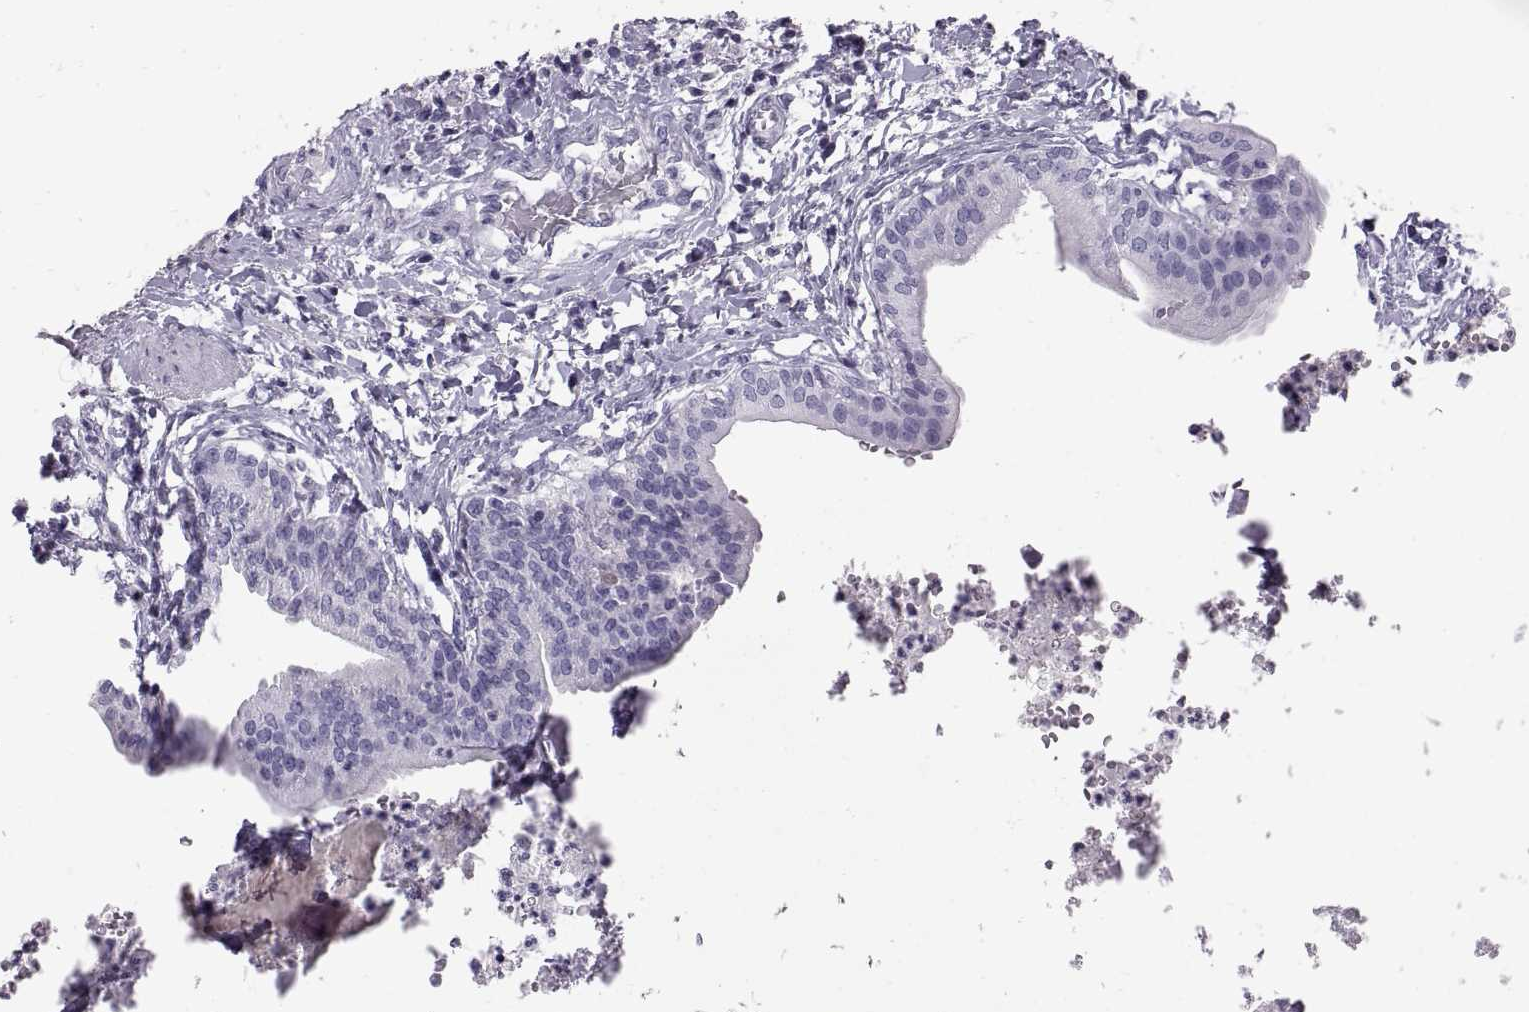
{"staining": {"intensity": "negative", "quantity": "none", "location": "none"}, "tissue": "urinary bladder", "cell_type": "Urothelial cells", "image_type": "normal", "snomed": [{"axis": "morphology", "description": "Normal tissue, NOS"}, {"axis": "topography", "description": "Urinary bladder"}], "caption": "The histopathology image exhibits no staining of urothelial cells in unremarkable urinary bladder.", "gene": "WFDC8", "patient": {"sex": "male", "age": 66}}